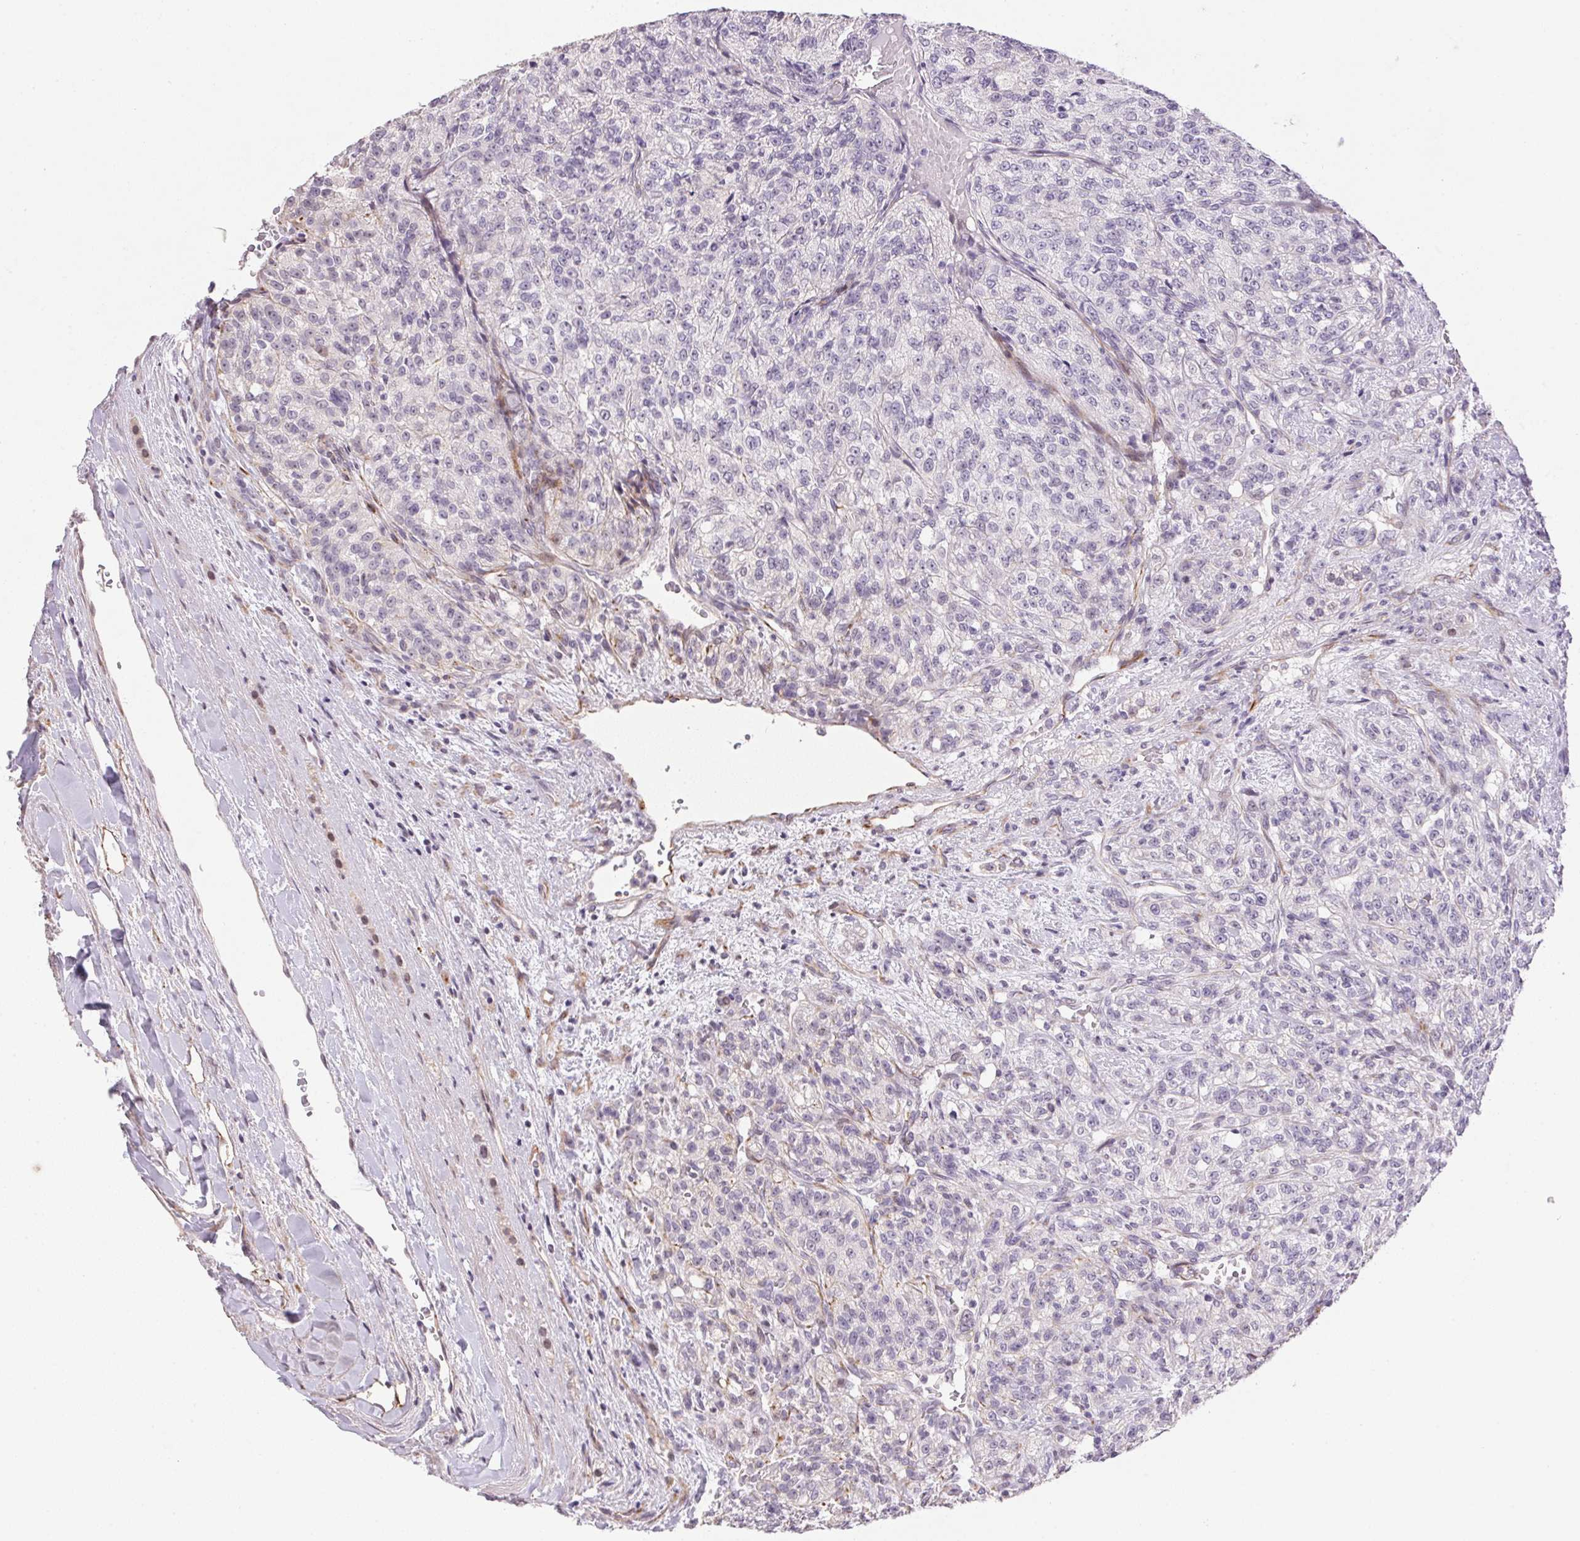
{"staining": {"intensity": "negative", "quantity": "none", "location": "none"}, "tissue": "renal cancer", "cell_type": "Tumor cells", "image_type": "cancer", "snomed": [{"axis": "morphology", "description": "Adenocarcinoma, NOS"}, {"axis": "topography", "description": "Kidney"}], "caption": "Tumor cells are negative for protein expression in human renal cancer (adenocarcinoma).", "gene": "GYG2", "patient": {"sex": "female", "age": 63}}